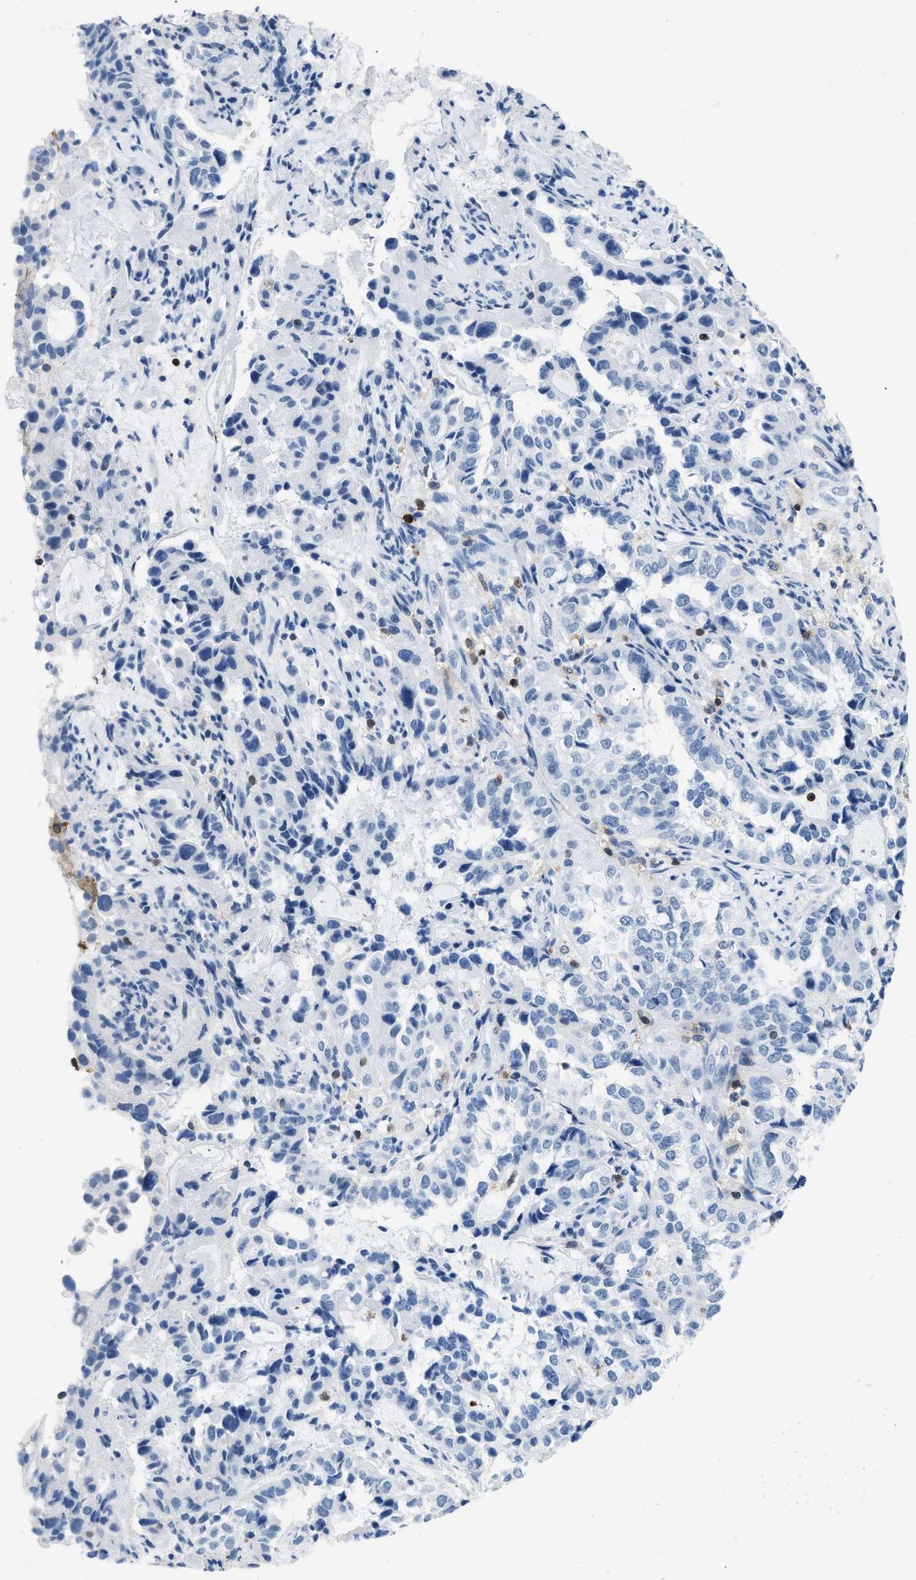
{"staining": {"intensity": "negative", "quantity": "none", "location": "none"}, "tissue": "endometrial cancer", "cell_type": "Tumor cells", "image_type": "cancer", "snomed": [{"axis": "morphology", "description": "Adenocarcinoma, NOS"}, {"axis": "topography", "description": "Endometrium"}], "caption": "This micrograph is of endometrial cancer stained with IHC to label a protein in brown with the nuclei are counter-stained blue. There is no positivity in tumor cells.", "gene": "NFATC2", "patient": {"sex": "female", "age": 85}}